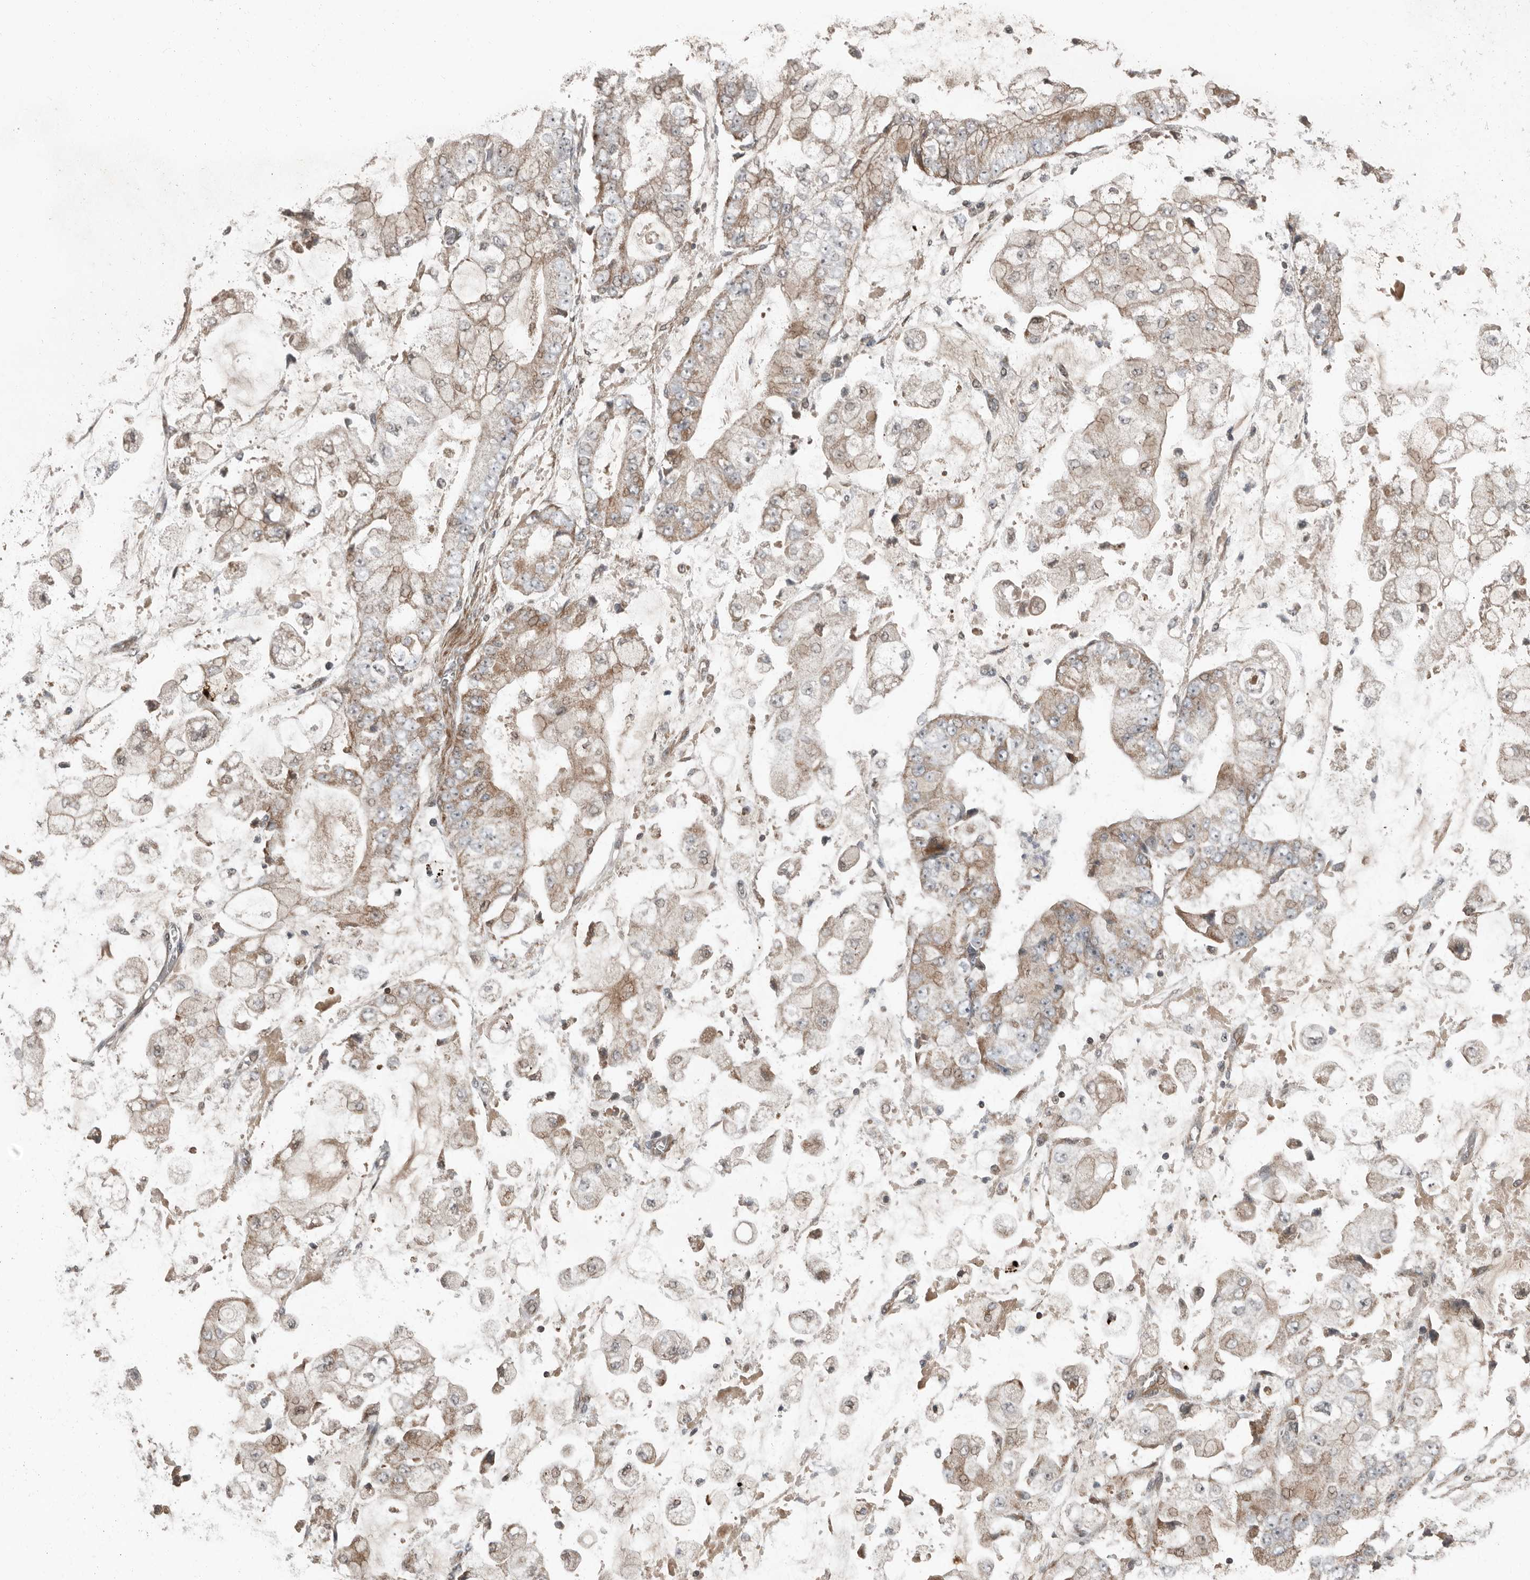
{"staining": {"intensity": "weak", "quantity": ">75%", "location": "cytoplasmic/membranous"}, "tissue": "stomach cancer", "cell_type": "Tumor cells", "image_type": "cancer", "snomed": [{"axis": "morphology", "description": "Adenocarcinoma, NOS"}, {"axis": "topography", "description": "Stomach"}], "caption": "Immunohistochemistry (IHC) micrograph of neoplastic tissue: stomach cancer stained using immunohistochemistry shows low levels of weak protein expression localized specifically in the cytoplasmic/membranous of tumor cells, appearing as a cytoplasmic/membranous brown color.", "gene": "SLC6A7", "patient": {"sex": "male", "age": 76}}